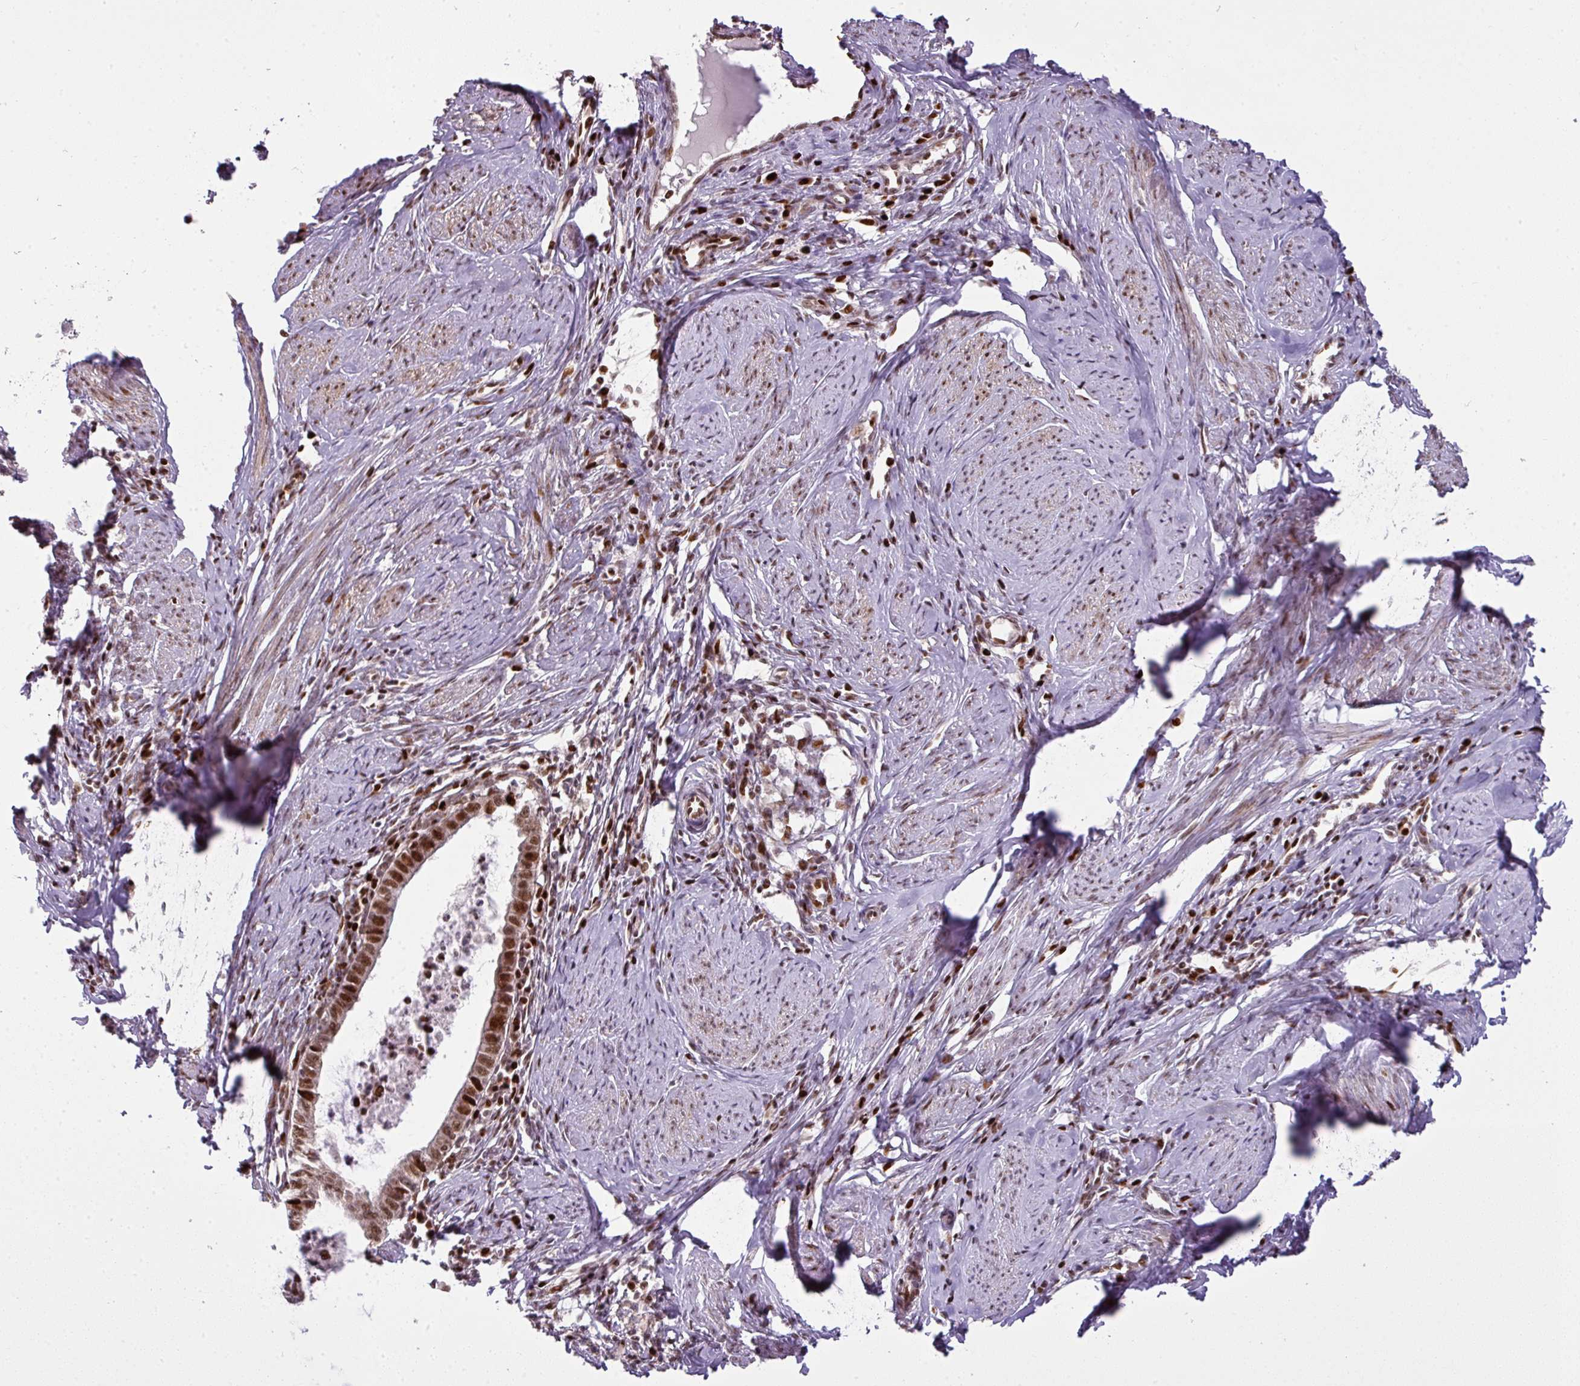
{"staining": {"intensity": "strong", "quantity": ">75%", "location": "nuclear"}, "tissue": "cervical cancer", "cell_type": "Tumor cells", "image_type": "cancer", "snomed": [{"axis": "morphology", "description": "Adenocarcinoma, NOS"}, {"axis": "topography", "description": "Cervix"}], "caption": "Protein staining exhibits strong nuclear positivity in approximately >75% of tumor cells in cervical cancer (adenocarcinoma).", "gene": "MYSM1", "patient": {"sex": "female", "age": 36}}